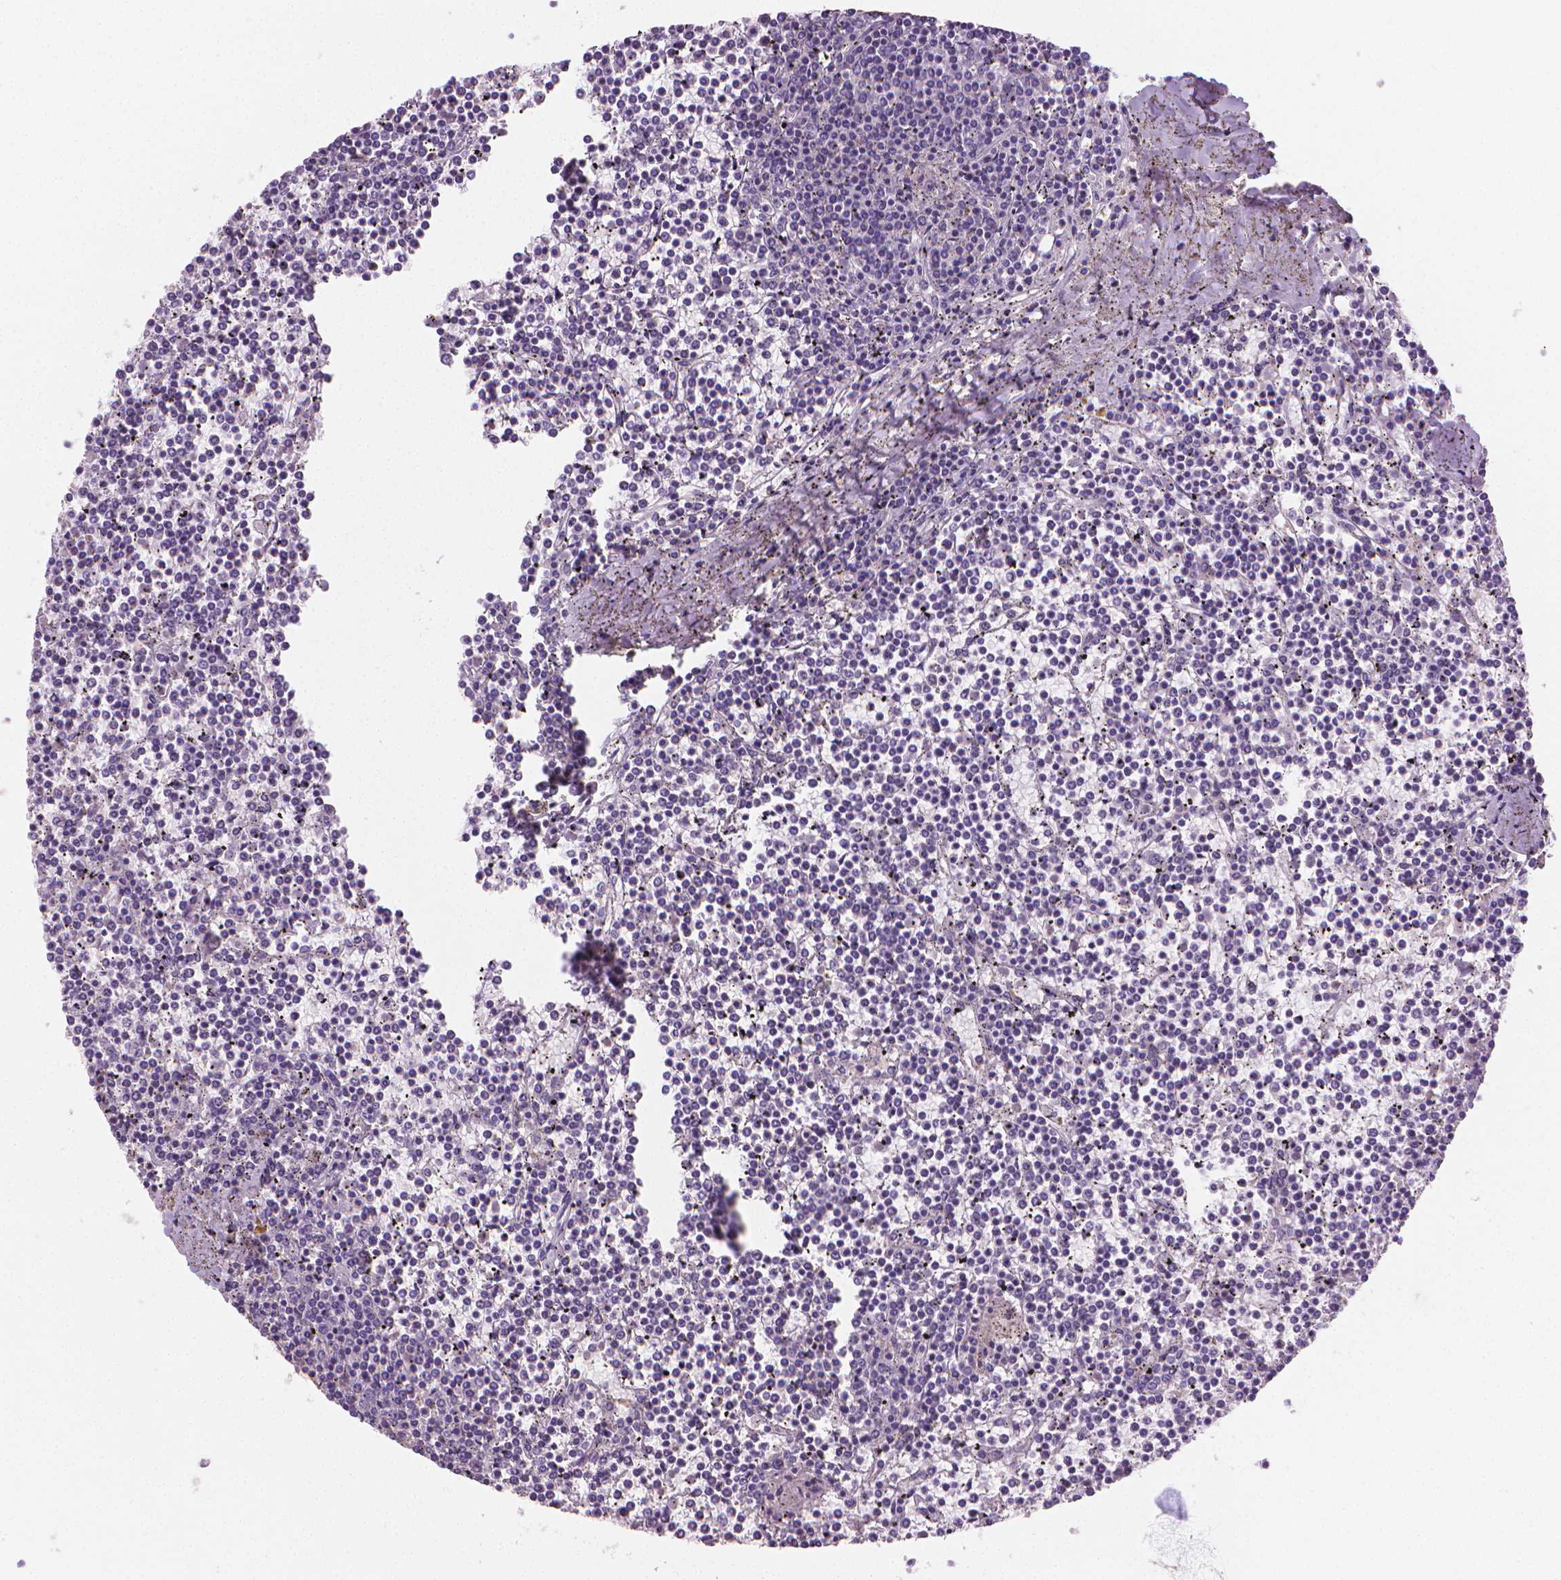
{"staining": {"intensity": "negative", "quantity": "none", "location": "none"}, "tissue": "lymphoma", "cell_type": "Tumor cells", "image_type": "cancer", "snomed": [{"axis": "morphology", "description": "Malignant lymphoma, non-Hodgkin's type, Low grade"}, {"axis": "topography", "description": "Spleen"}], "caption": "The photomicrograph exhibits no staining of tumor cells in lymphoma.", "gene": "CATIP", "patient": {"sex": "female", "age": 19}}